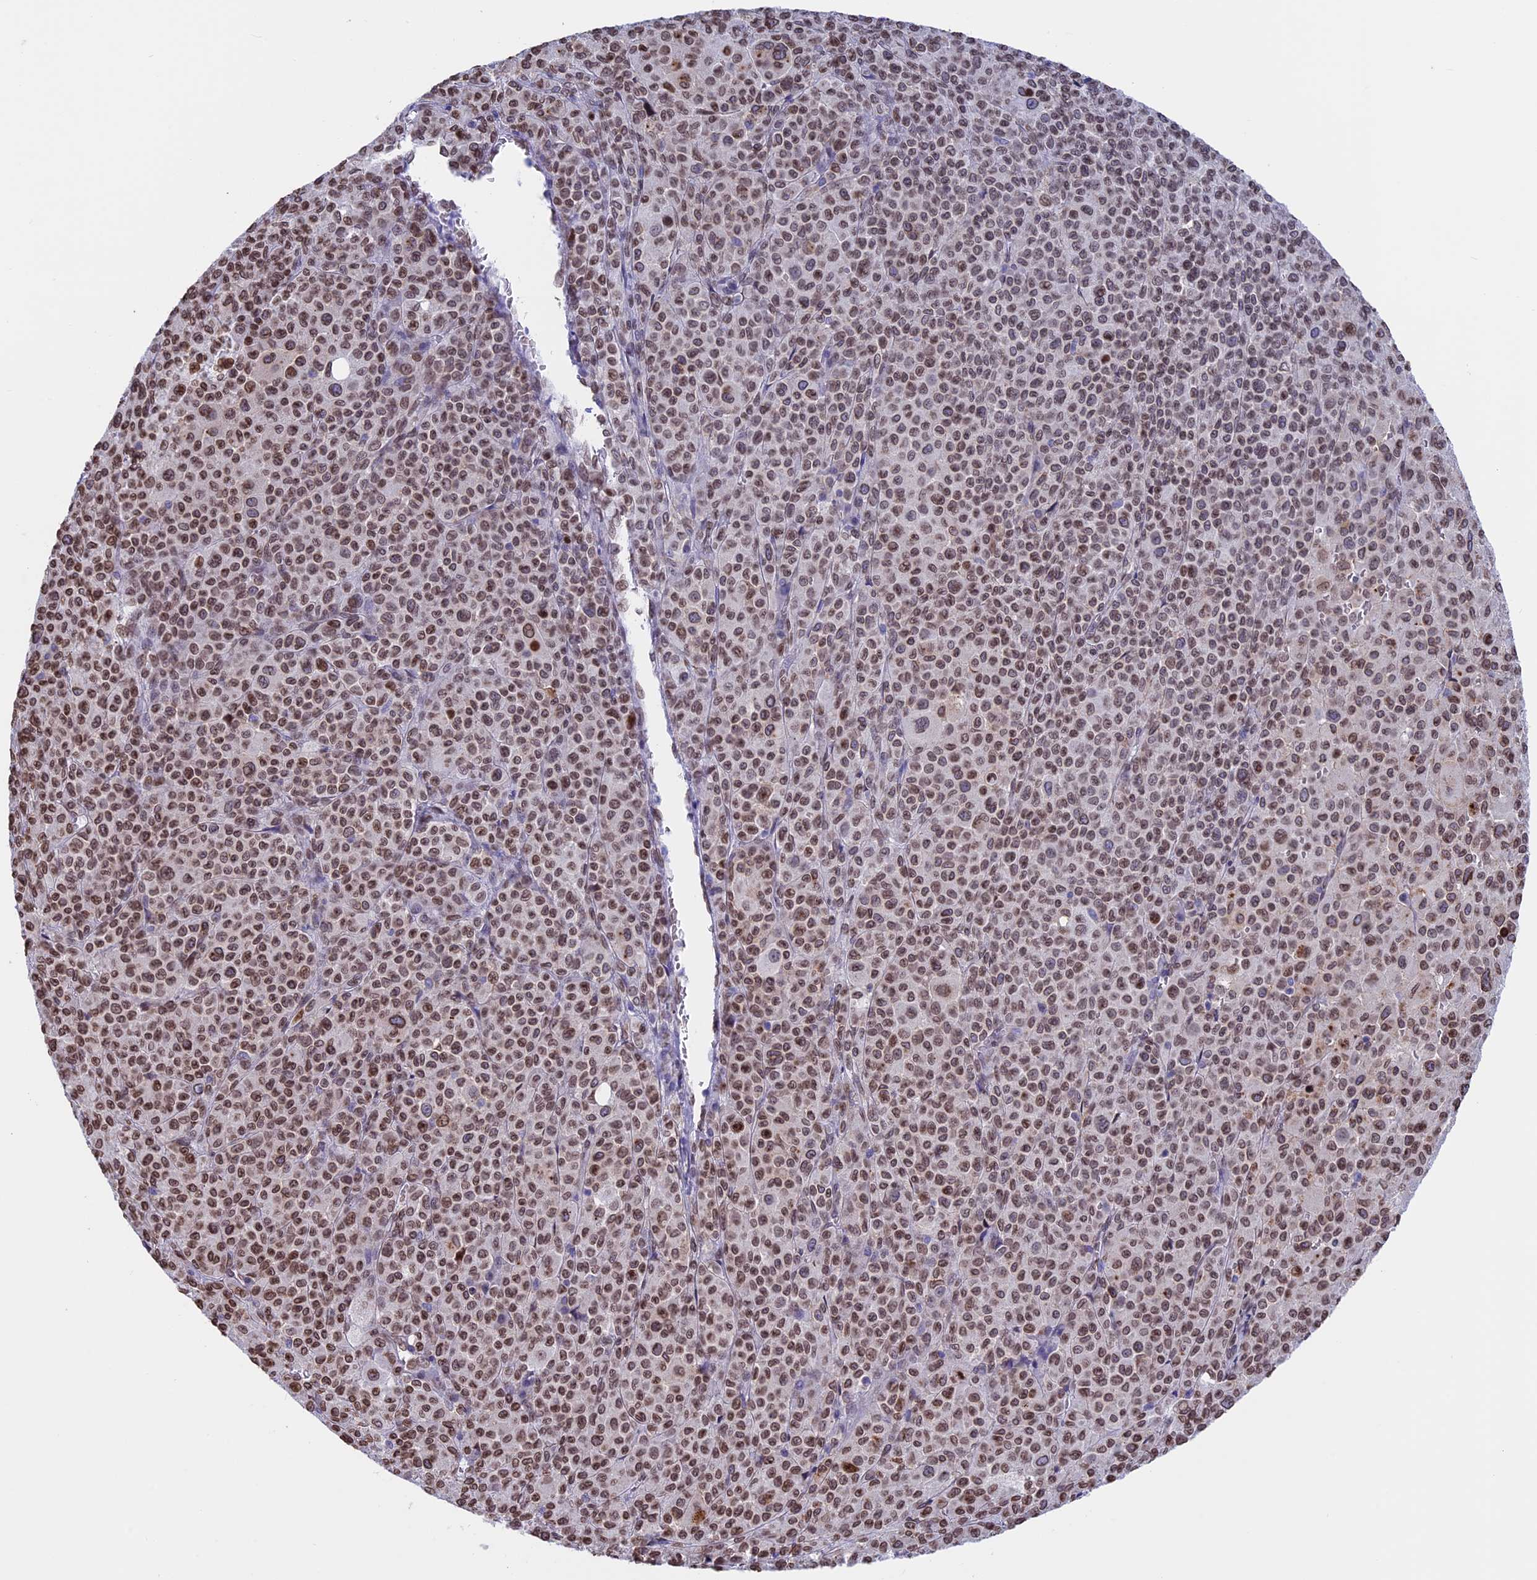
{"staining": {"intensity": "moderate", "quantity": ">75%", "location": "nuclear"}, "tissue": "melanoma", "cell_type": "Tumor cells", "image_type": "cancer", "snomed": [{"axis": "morphology", "description": "Malignant melanoma, Metastatic site"}, {"axis": "topography", "description": "Skin"}], "caption": "Brown immunohistochemical staining in human malignant melanoma (metastatic site) demonstrates moderate nuclear positivity in about >75% of tumor cells.", "gene": "TMPRSS7", "patient": {"sex": "female", "age": 74}}